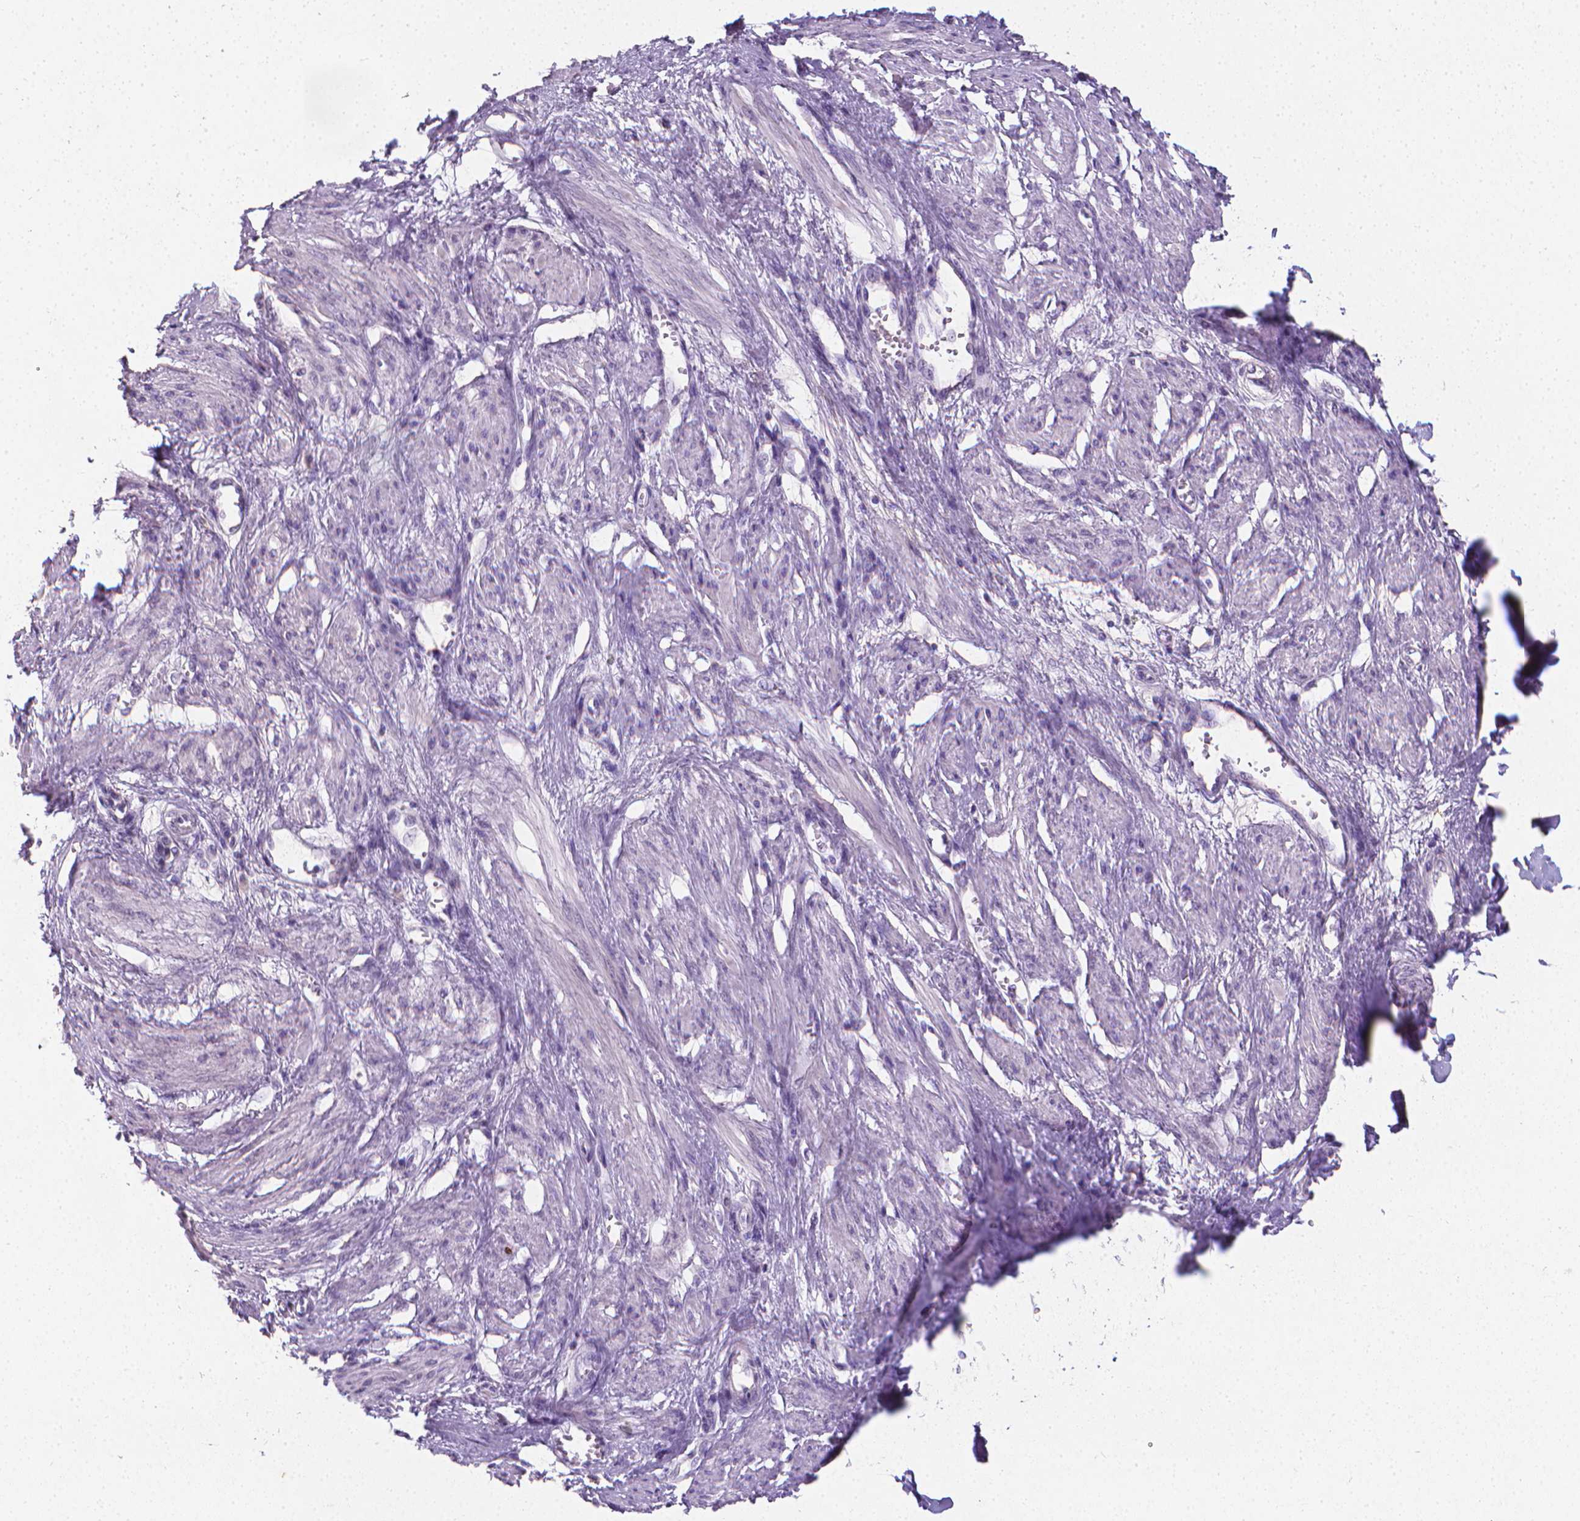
{"staining": {"intensity": "negative", "quantity": "none", "location": "none"}, "tissue": "smooth muscle", "cell_type": "Smooth muscle cells", "image_type": "normal", "snomed": [{"axis": "morphology", "description": "Normal tissue, NOS"}, {"axis": "topography", "description": "Smooth muscle"}, {"axis": "topography", "description": "Uterus"}], "caption": "IHC of unremarkable human smooth muscle reveals no staining in smooth muscle cells. (Brightfield microscopy of DAB (3,3'-diaminobenzidine) immunohistochemistry (IHC) at high magnification).", "gene": "XPNPEP2", "patient": {"sex": "female", "age": 39}}